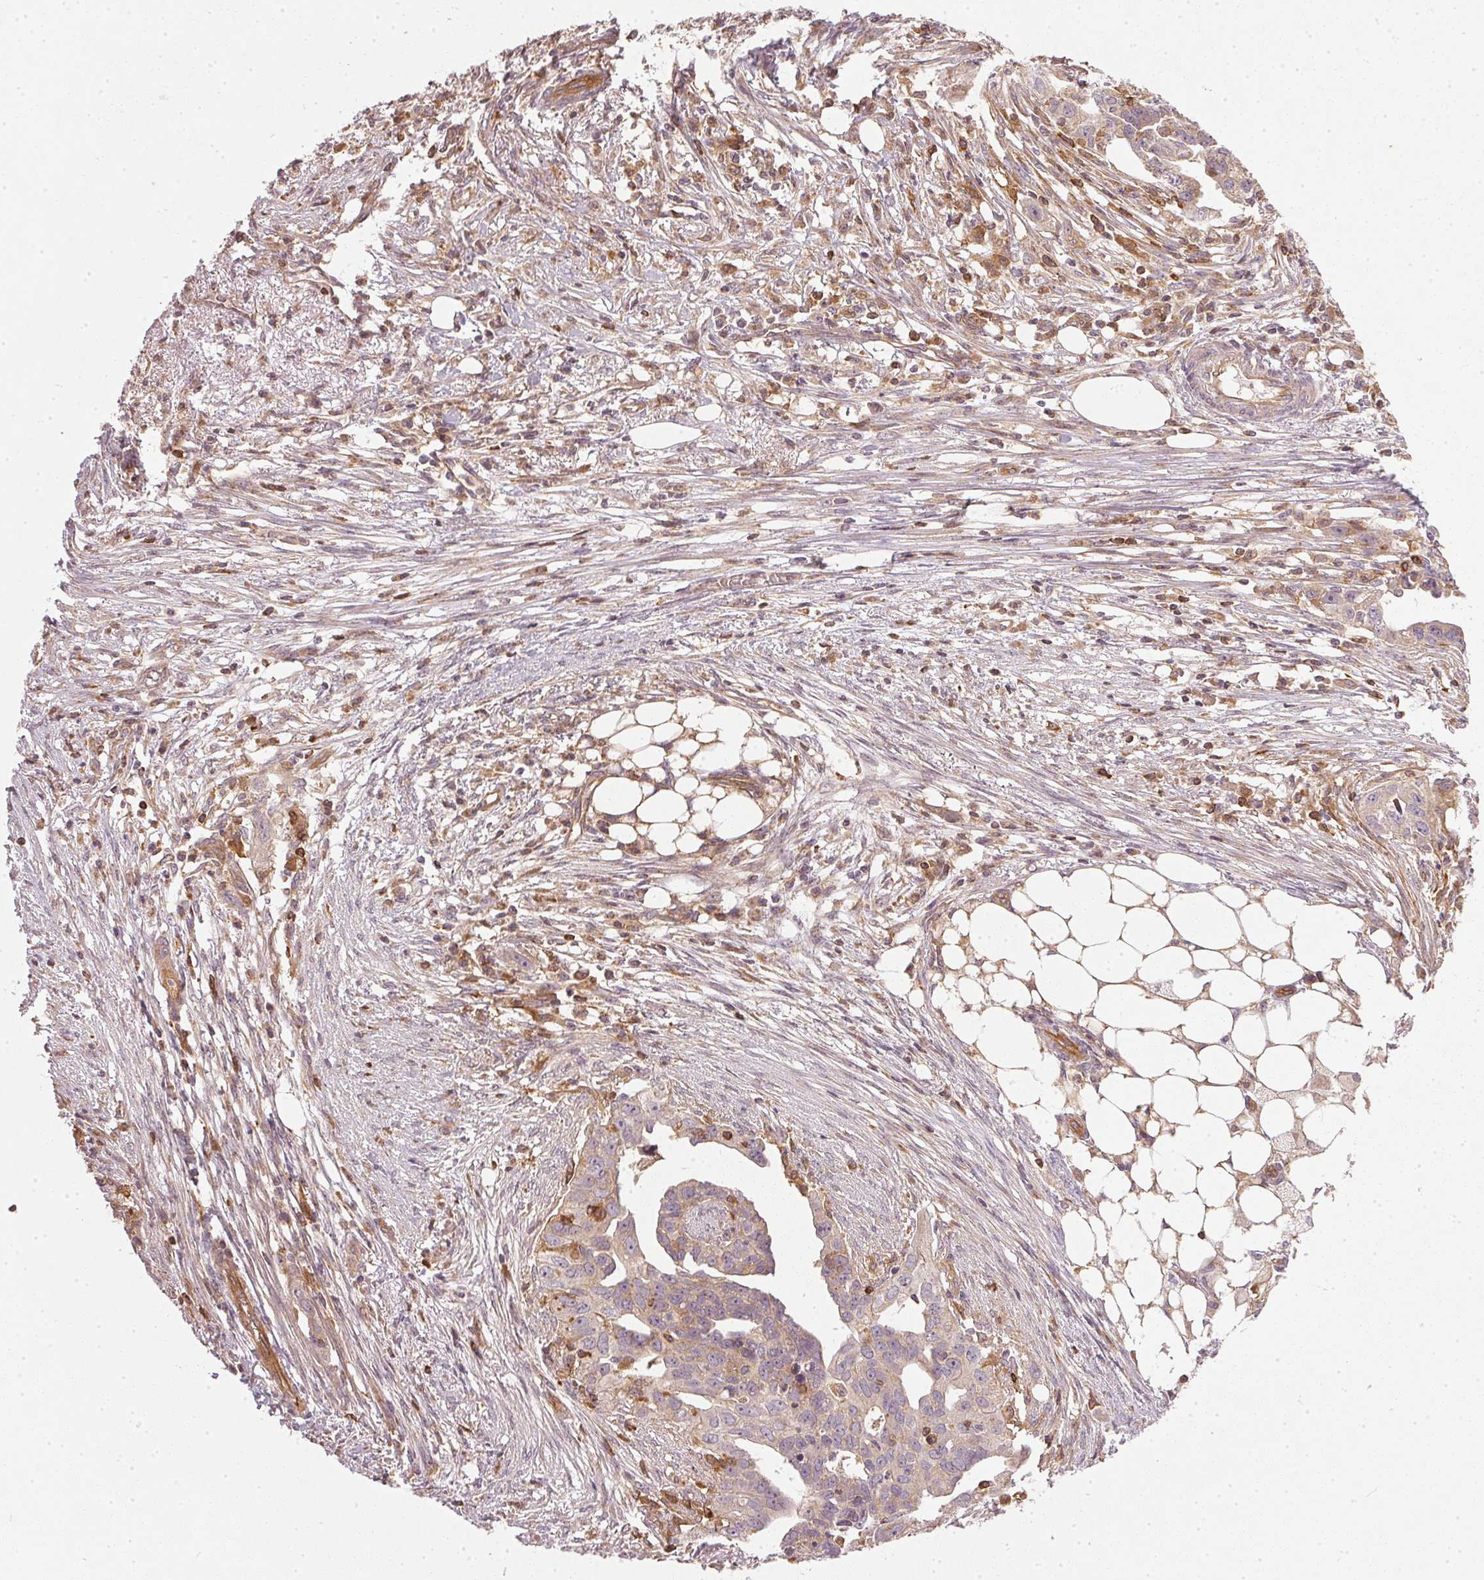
{"staining": {"intensity": "weak", "quantity": "<25%", "location": "cytoplasmic/membranous"}, "tissue": "ovarian cancer", "cell_type": "Tumor cells", "image_type": "cancer", "snomed": [{"axis": "morphology", "description": "Carcinoma, endometroid"}, {"axis": "morphology", "description": "Cystadenocarcinoma, serous, NOS"}, {"axis": "topography", "description": "Ovary"}], "caption": "Immunohistochemical staining of ovarian cancer displays no significant expression in tumor cells.", "gene": "NADK2", "patient": {"sex": "female", "age": 45}}